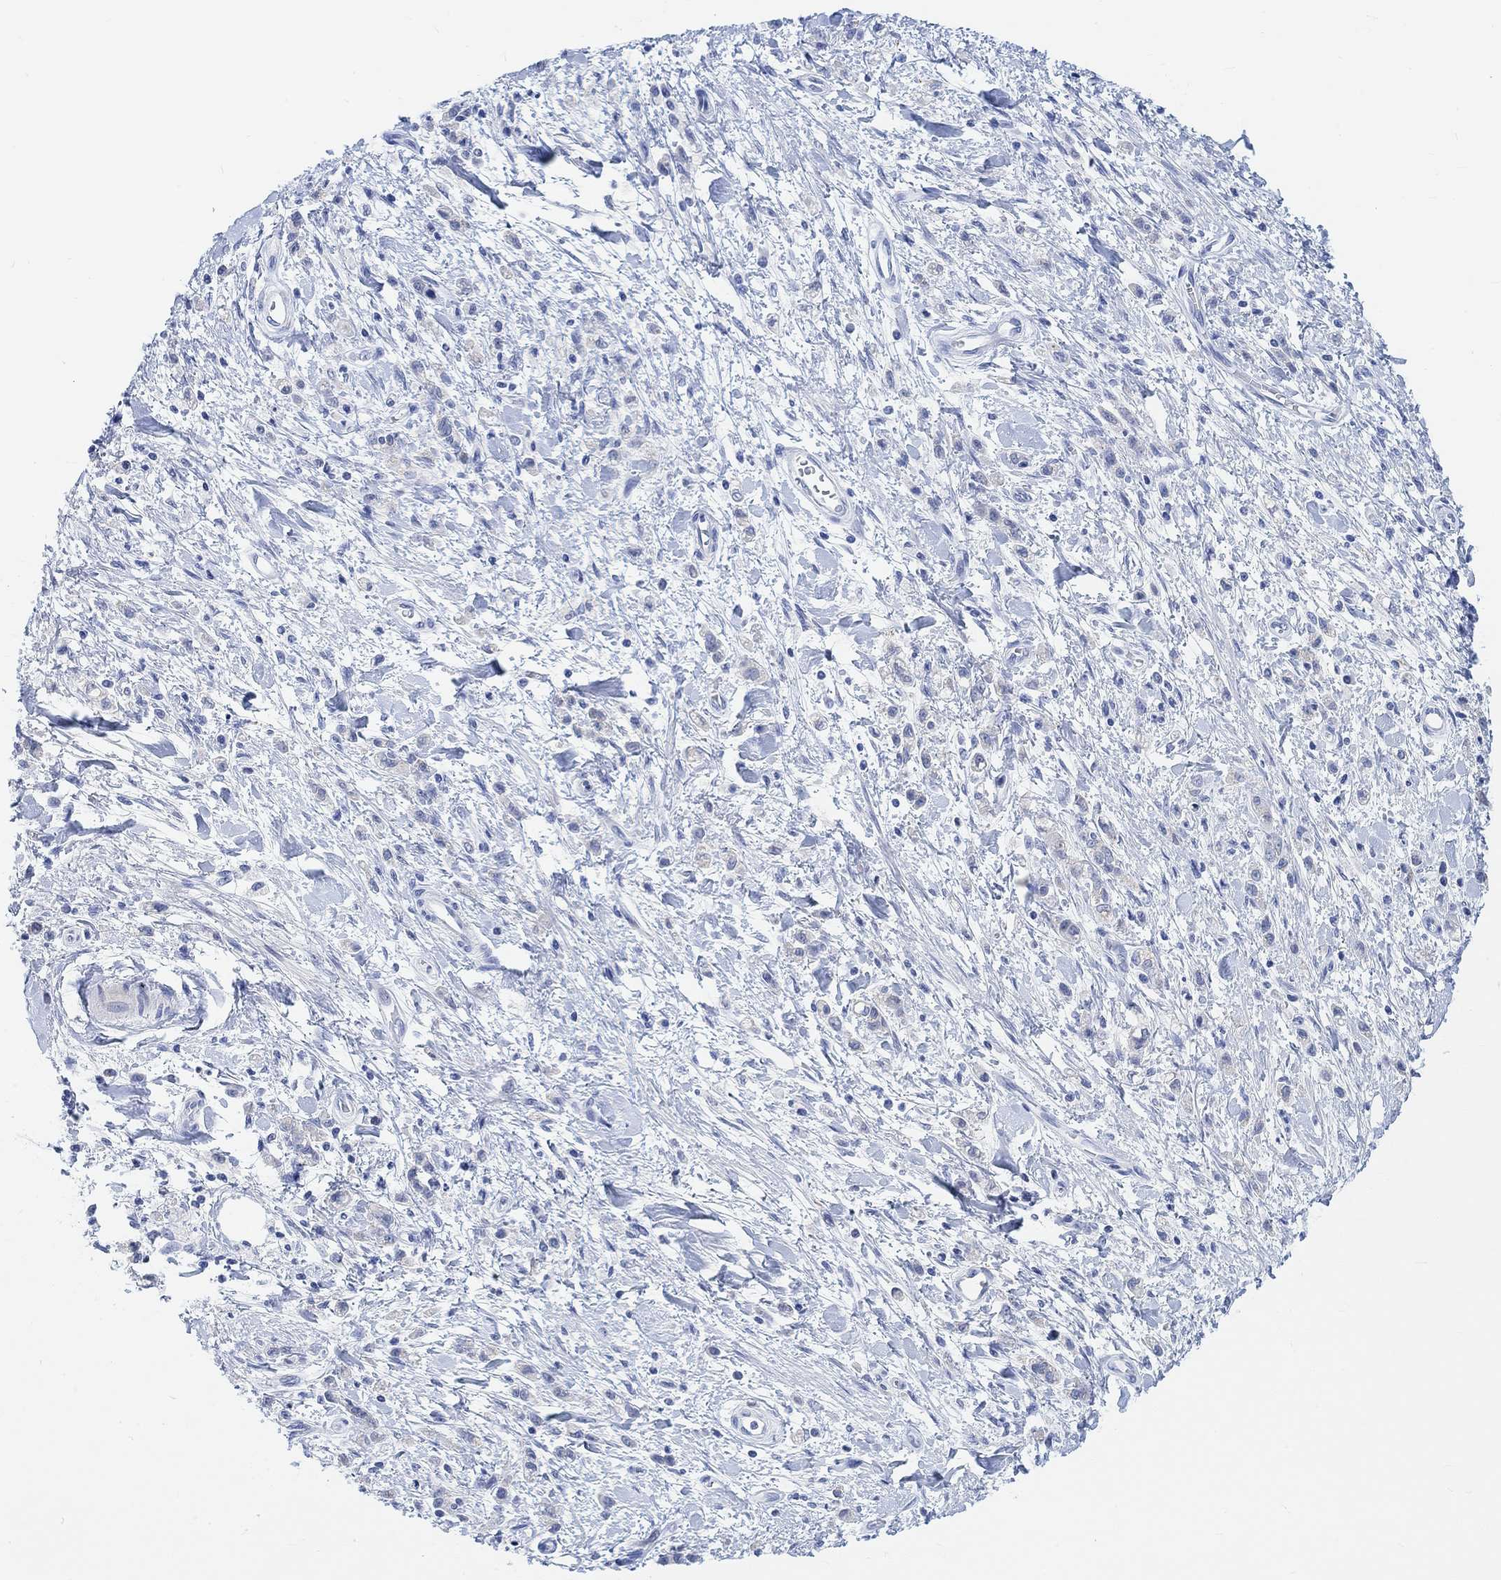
{"staining": {"intensity": "negative", "quantity": "none", "location": "none"}, "tissue": "stomach cancer", "cell_type": "Tumor cells", "image_type": "cancer", "snomed": [{"axis": "morphology", "description": "Adenocarcinoma, NOS"}, {"axis": "topography", "description": "Stomach"}], "caption": "This is an immunohistochemistry (IHC) image of stomach cancer (adenocarcinoma). There is no expression in tumor cells.", "gene": "ENO4", "patient": {"sex": "male", "age": 77}}